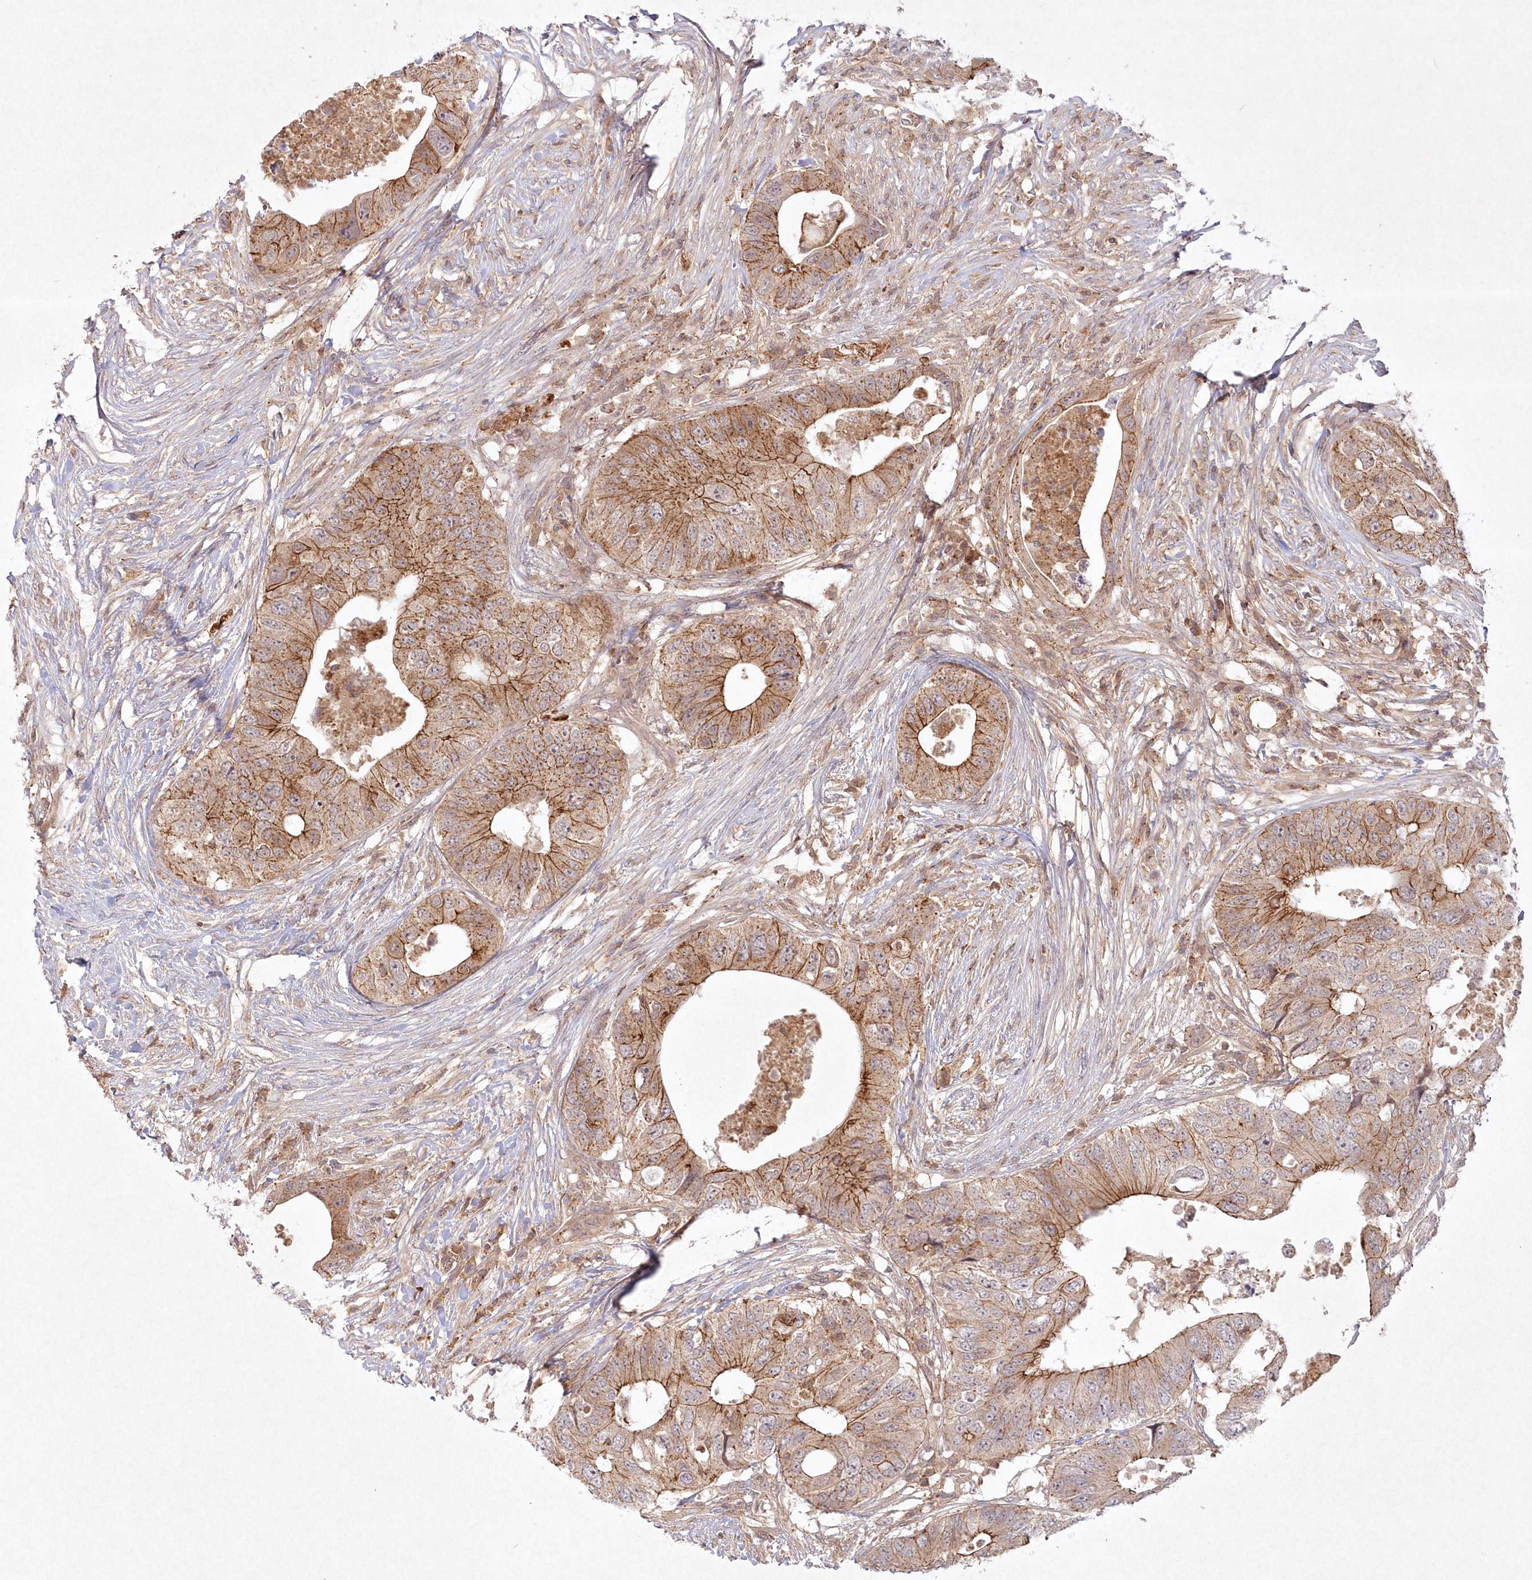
{"staining": {"intensity": "strong", "quantity": ">75%", "location": "cytoplasmic/membranous,nuclear"}, "tissue": "colorectal cancer", "cell_type": "Tumor cells", "image_type": "cancer", "snomed": [{"axis": "morphology", "description": "Adenocarcinoma, NOS"}, {"axis": "topography", "description": "Colon"}], "caption": "Immunohistochemistry image of neoplastic tissue: adenocarcinoma (colorectal) stained using immunohistochemistry demonstrates high levels of strong protein expression localized specifically in the cytoplasmic/membranous and nuclear of tumor cells, appearing as a cytoplasmic/membranous and nuclear brown color.", "gene": "TOGARAM2", "patient": {"sex": "male", "age": 71}}